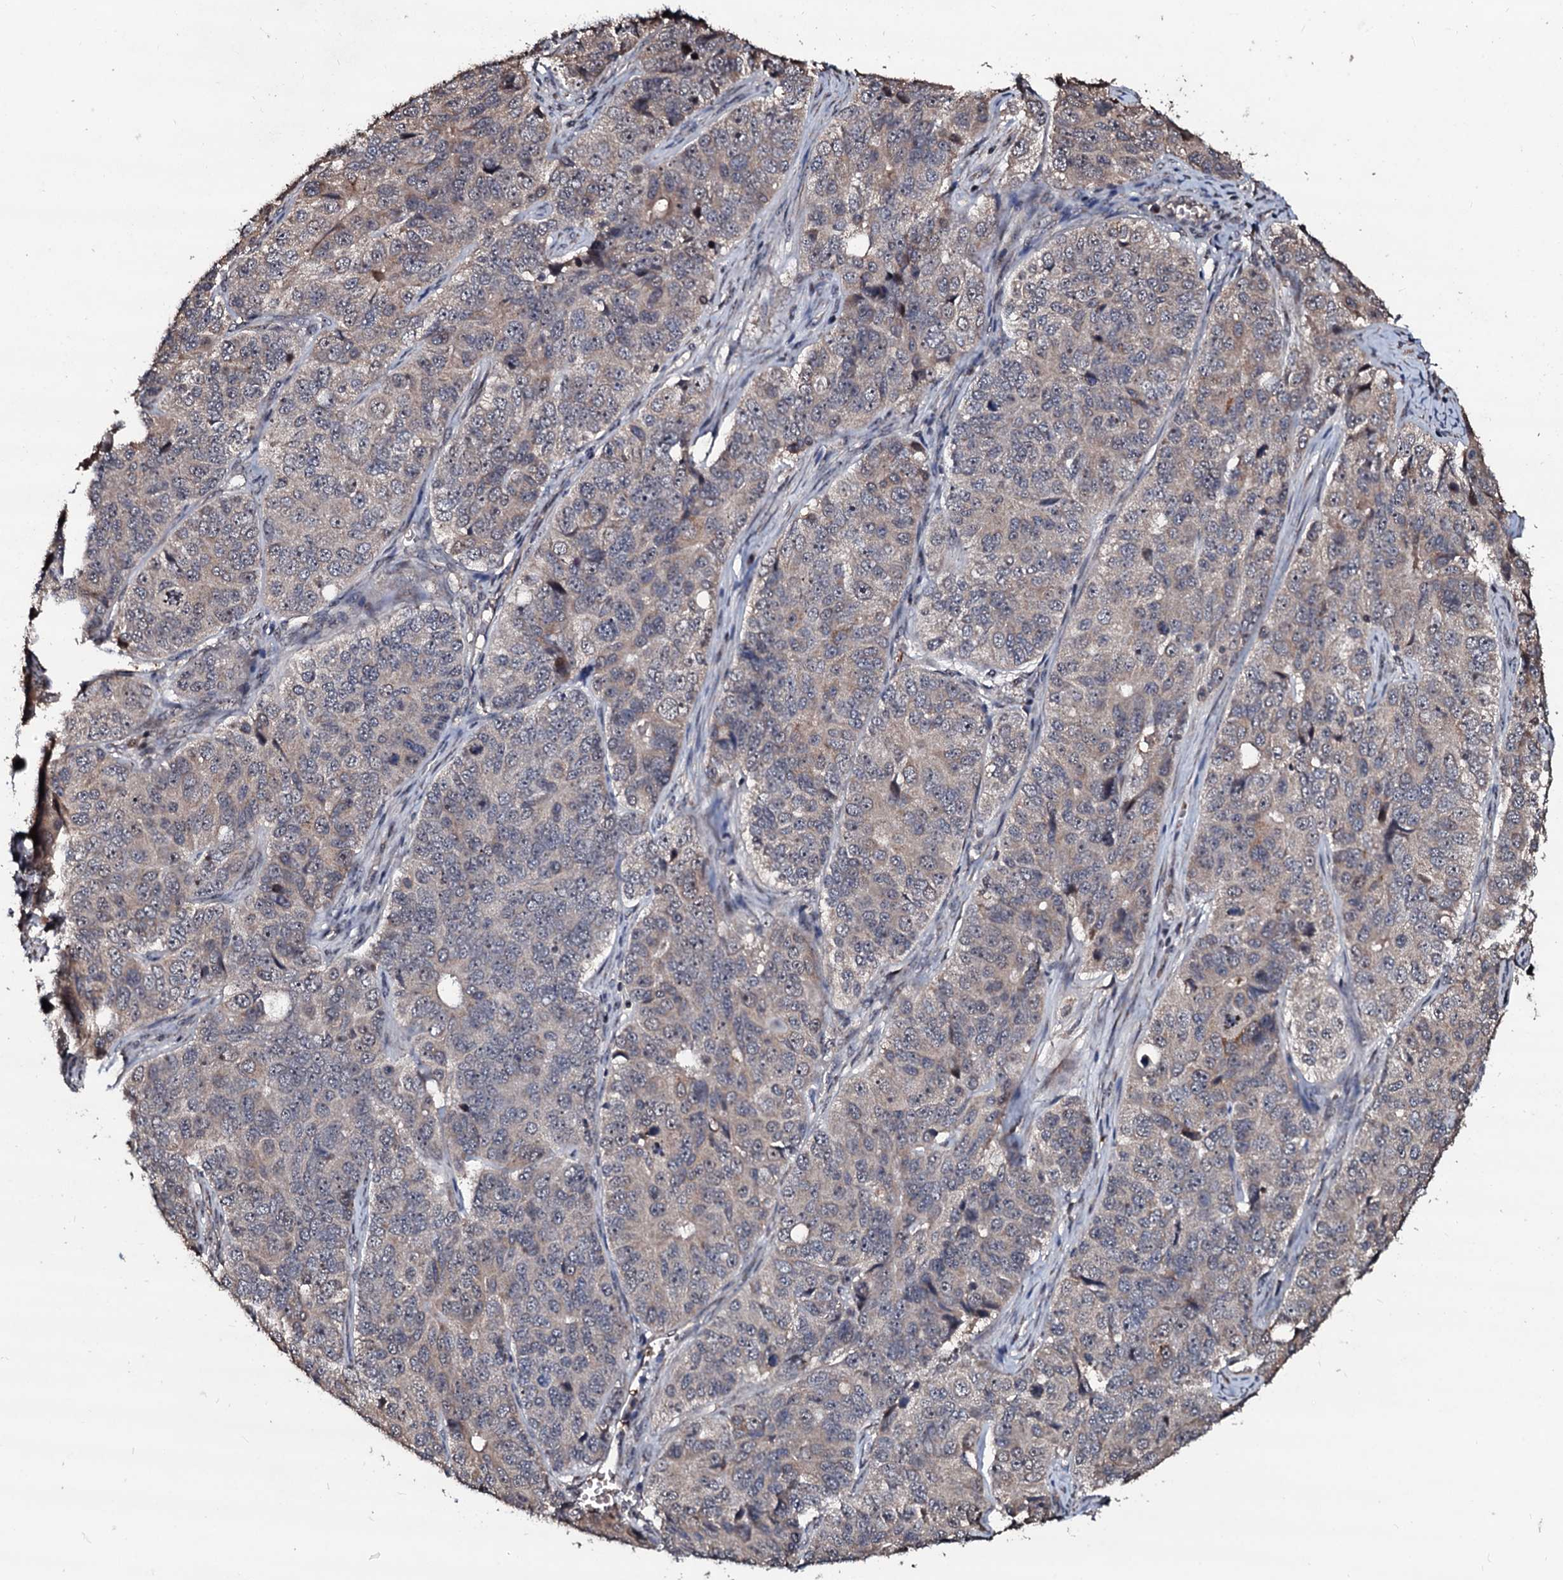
{"staining": {"intensity": "weak", "quantity": "<25%", "location": "cytoplasmic/membranous"}, "tissue": "ovarian cancer", "cell_type": "Tumor cells", "image_type": "cancer", "snomed": [{"axis": "morphology", "description": "Carcinoma, endometroid"}, {"axis": "topography", "description": "Ovary"}], "caption": "Tumor cells are negative for brown protein staining in ovarian cancer (endometroid carcinoma).", "gene": "SUPT7L", "patient": {"sex": "female", "age": 51}}